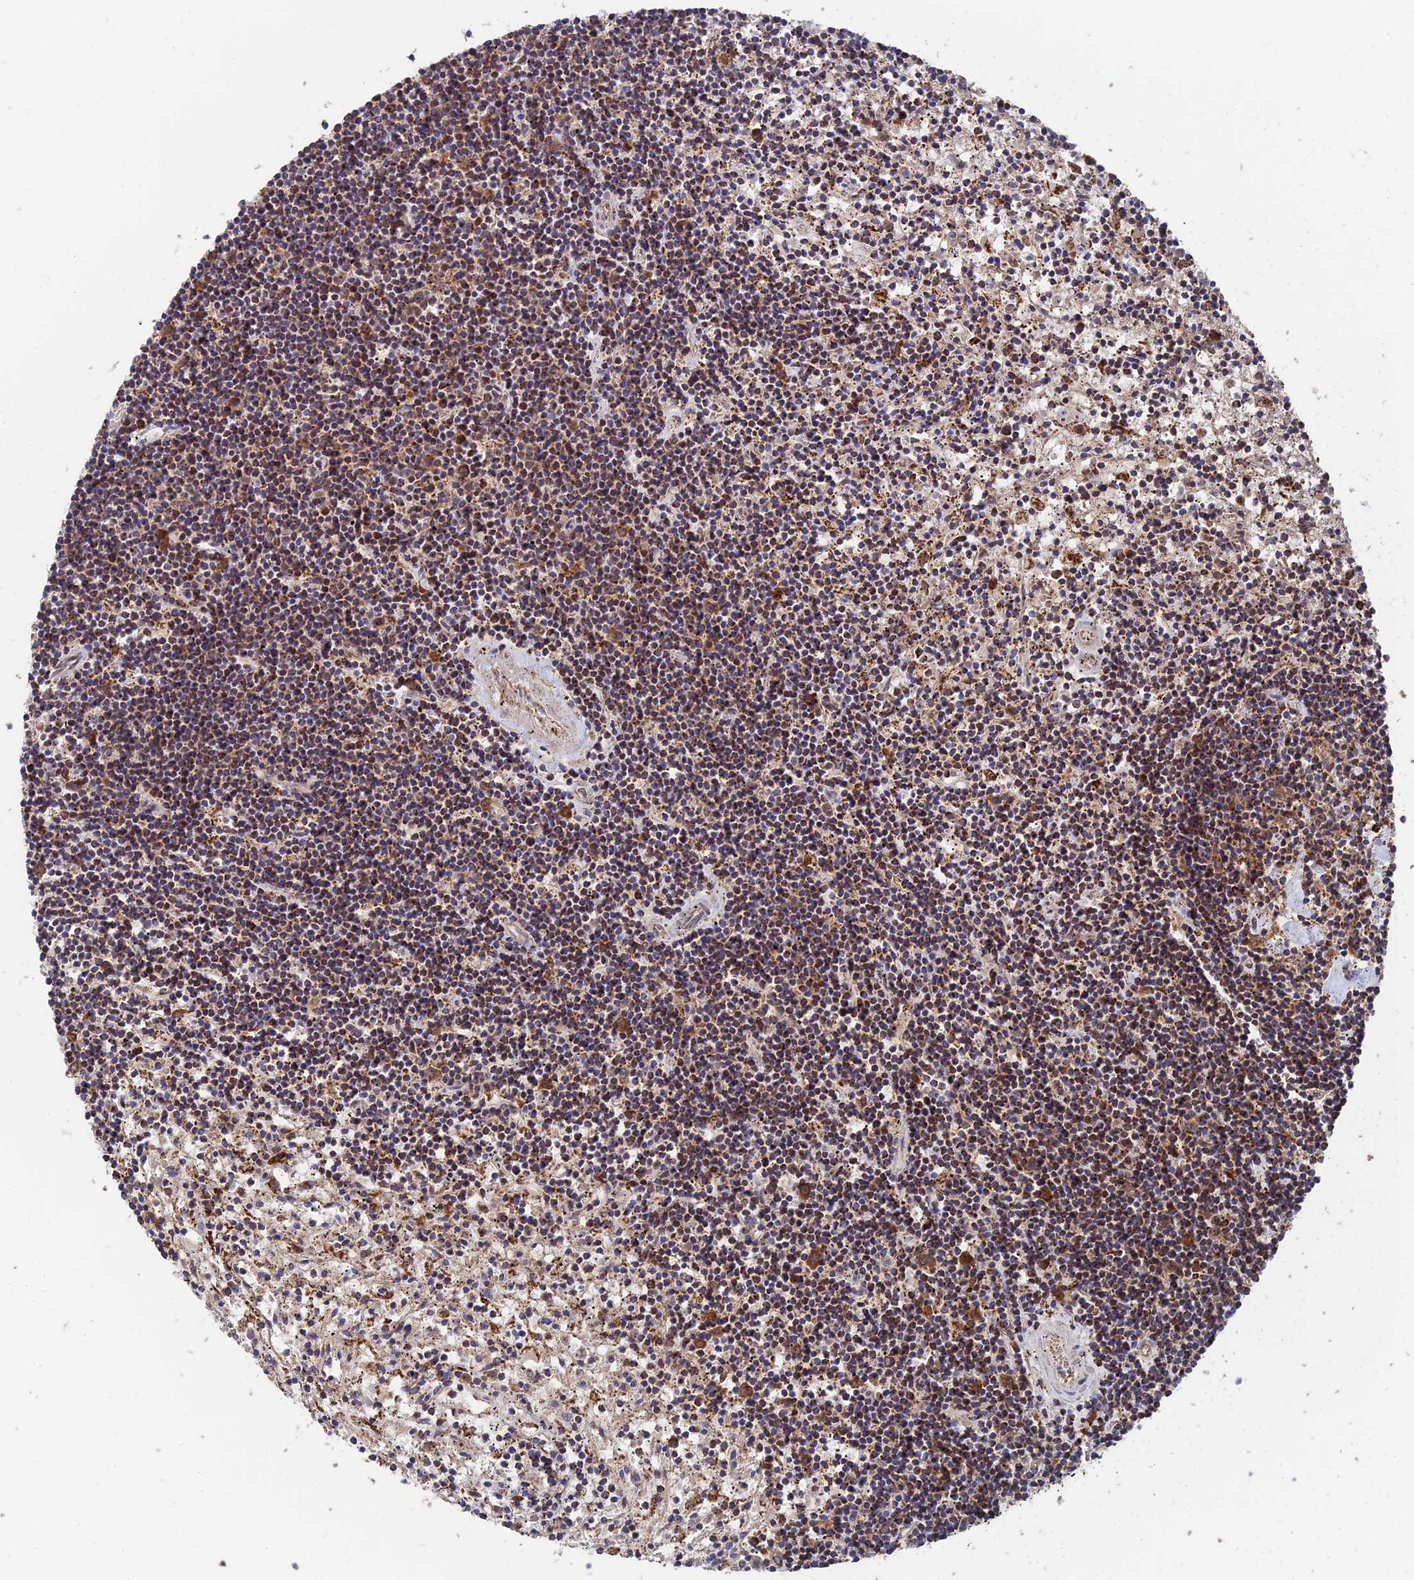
{"staining": {"intensity": "moderate", "quantity": ">75%", "location": "cytoplasmic/membranous"}, "tissue": "lymphoma", "cell_type": "Tumor cells", "image_type": "cancer", "snomed": [{"axis": "morphology", "description": "Malignant lymphoma, non-Hodgkin's type, Low grade"}, {"axis": "topography", "description": "Spleen"}], "caption": "Immunohistochemical staining of human malignant lymphoma, non-Hodgkin's type (low-grade) demonstrates medium levels of moderate cytoplasmic/membranous protein expression in approximately >75% of tumor cells. The protein is shown in brown color, while the nuclei are stained blue.", "gene": "HAUS8", "patient": {"sex": "male", "age": 76}}